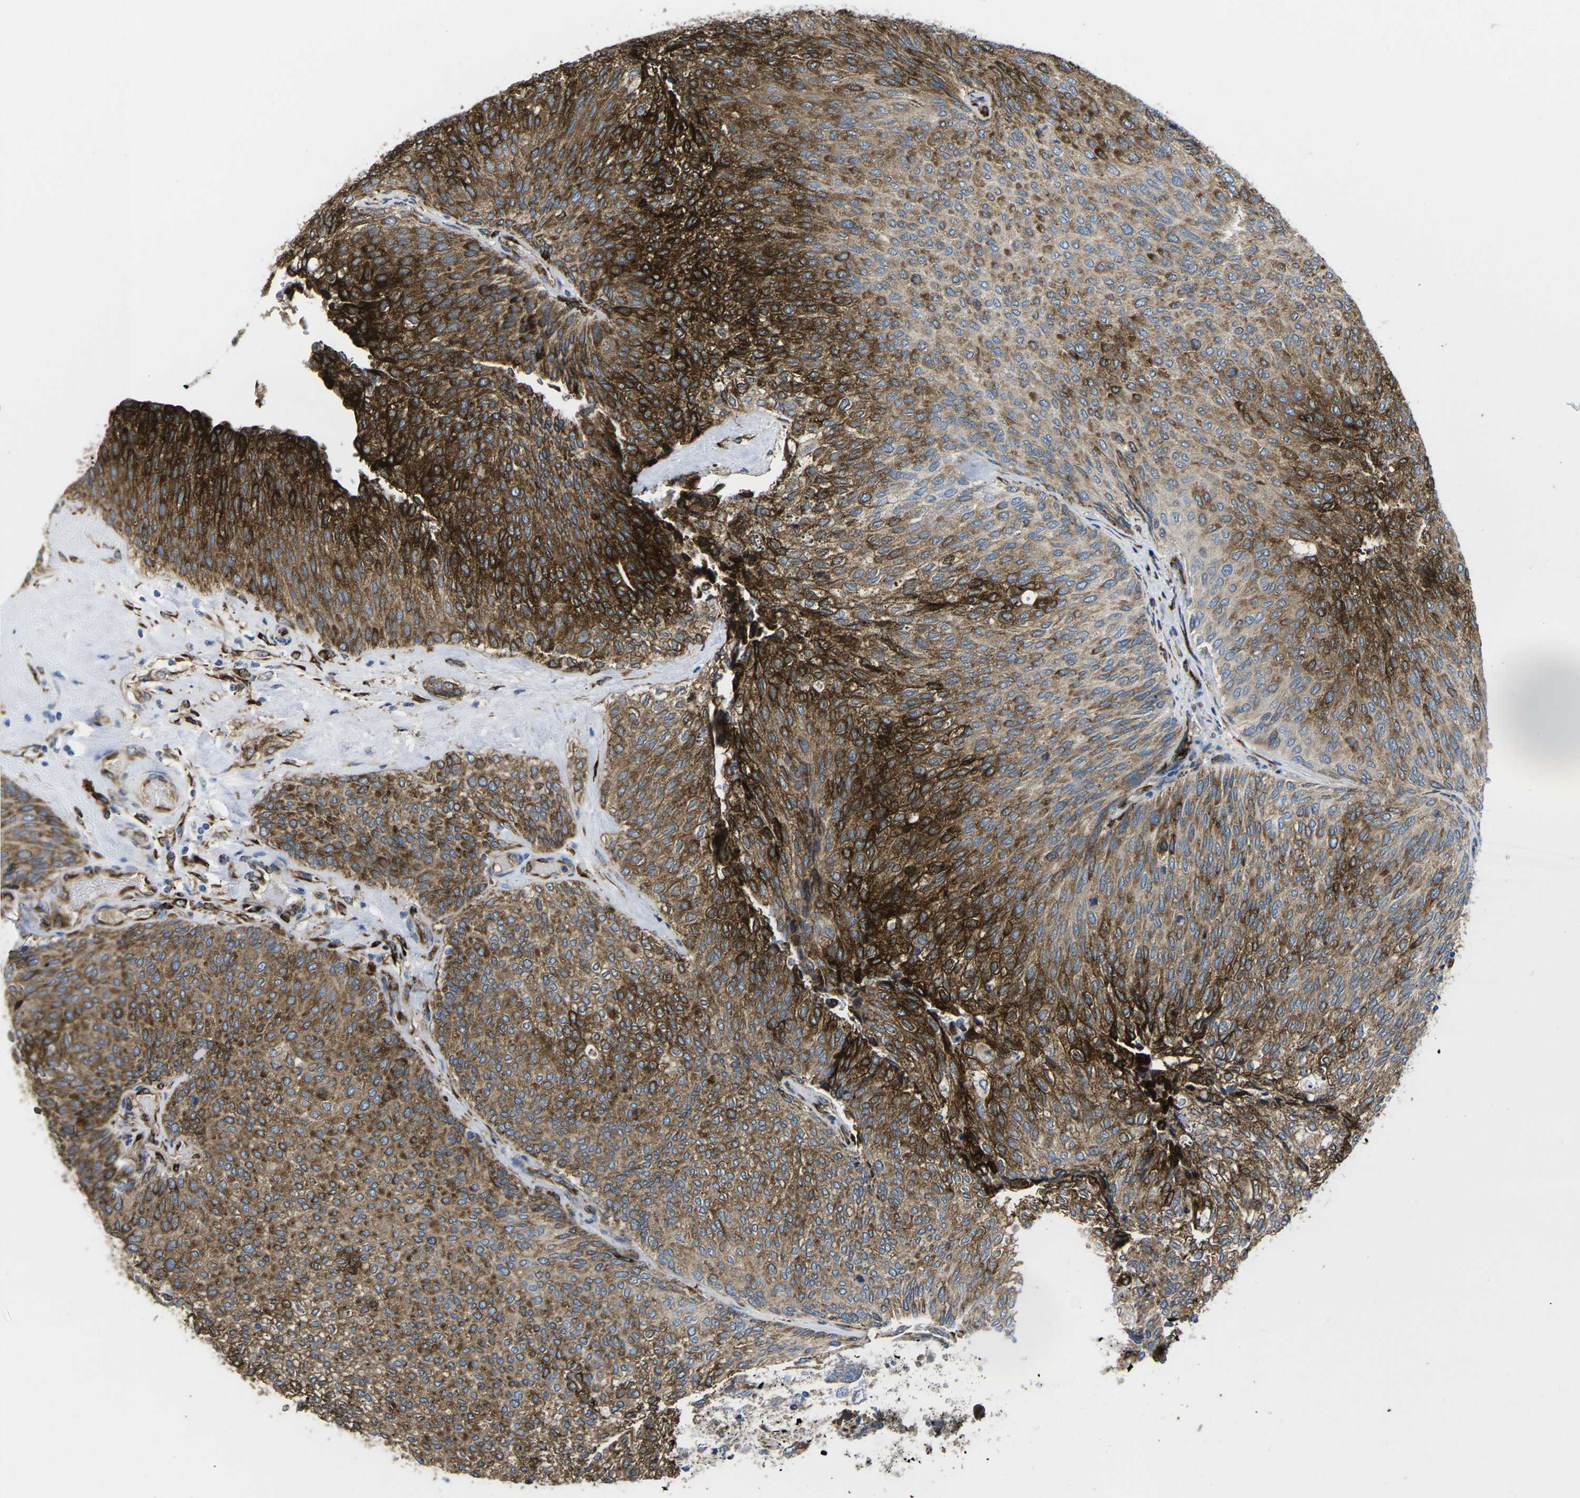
{"staining": {"intensity": "strong", "quantity": "25%-75%", "location": "cytoplasmic/membranous"}, "tissue": "urothelial cancer", "cell_type": "Tumor cells", "image_type": "cancer", "snomed": [{"axis": "morphology", "description": "Urothelial carcinoma, Low grade"}, {"axis": "topography", "description": "Urinary bladder"}], "caption": "IHC (DAB) staining of low-grade urothelial carcinoma exhibits strong cytoplasmic/membranous protein staining in about 25%-75% of tumor cells. The staining was performed using DAB, with brown indicating positive protein expression. Nuclei are stained blue with hematoxylin.", "gene": "PDZD8", "patient": {"sex": "female", "age": 79}}